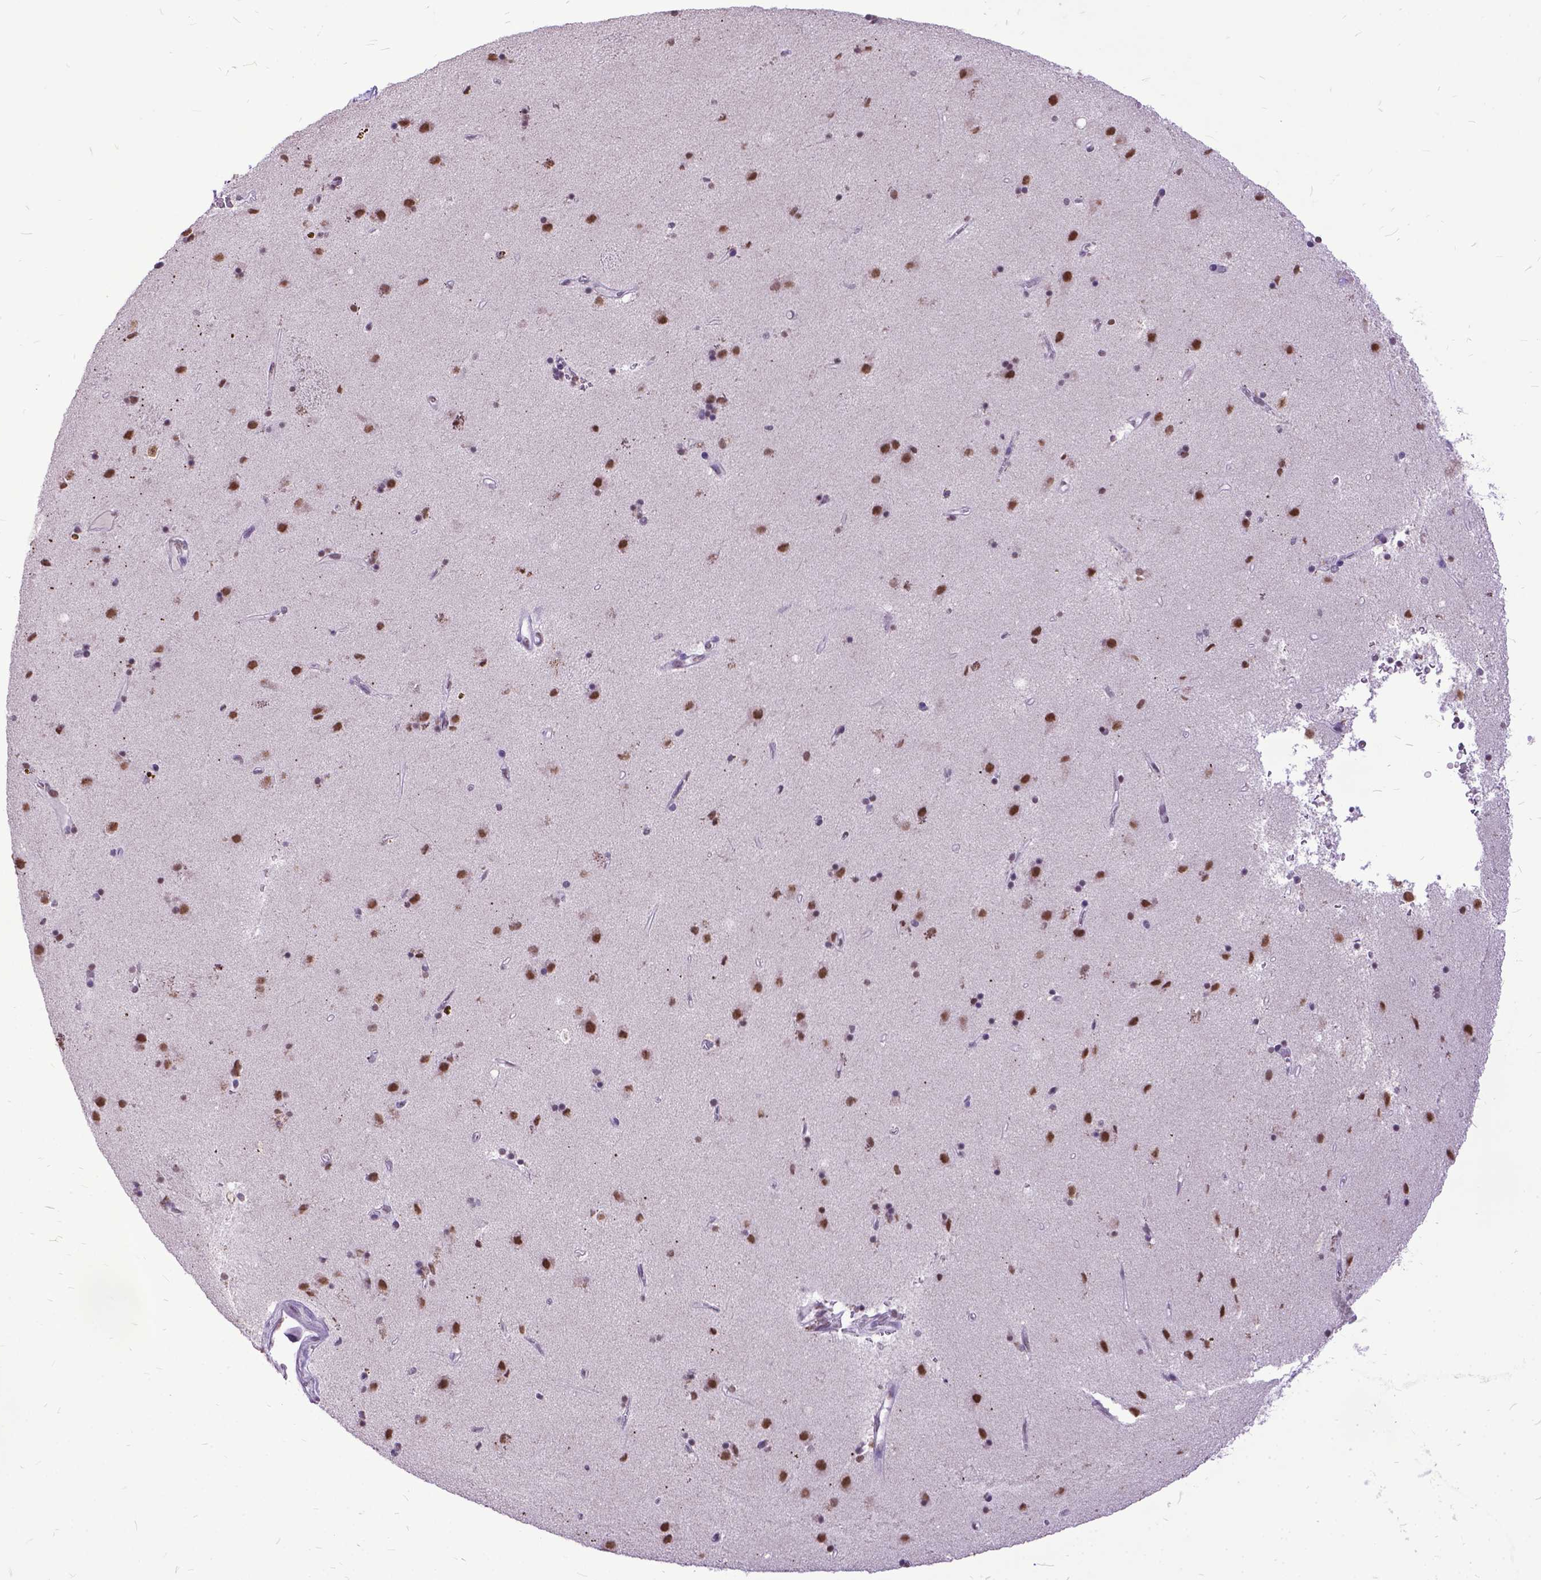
{"staining": {"intensity": "moderate", "quantity": "25%-75%", "location": "nuclear"}, "tissue": "caudate", "cell_type": "Glial cells", "image_type": "normal", "snomed": [{"axis": "morphology", "description": "Normal tissue, NOS"}, {"axis": "topography", "description": "Lateral ventricle wall"}], "caption": "Caudate stained for a protein displays moderate nuclear positivity in glial cells. (Brightfield microscopy of DAB IHC at high magnification).", "gene": "MARCHF10", "patient": {"sex": "female", "age": 71}}